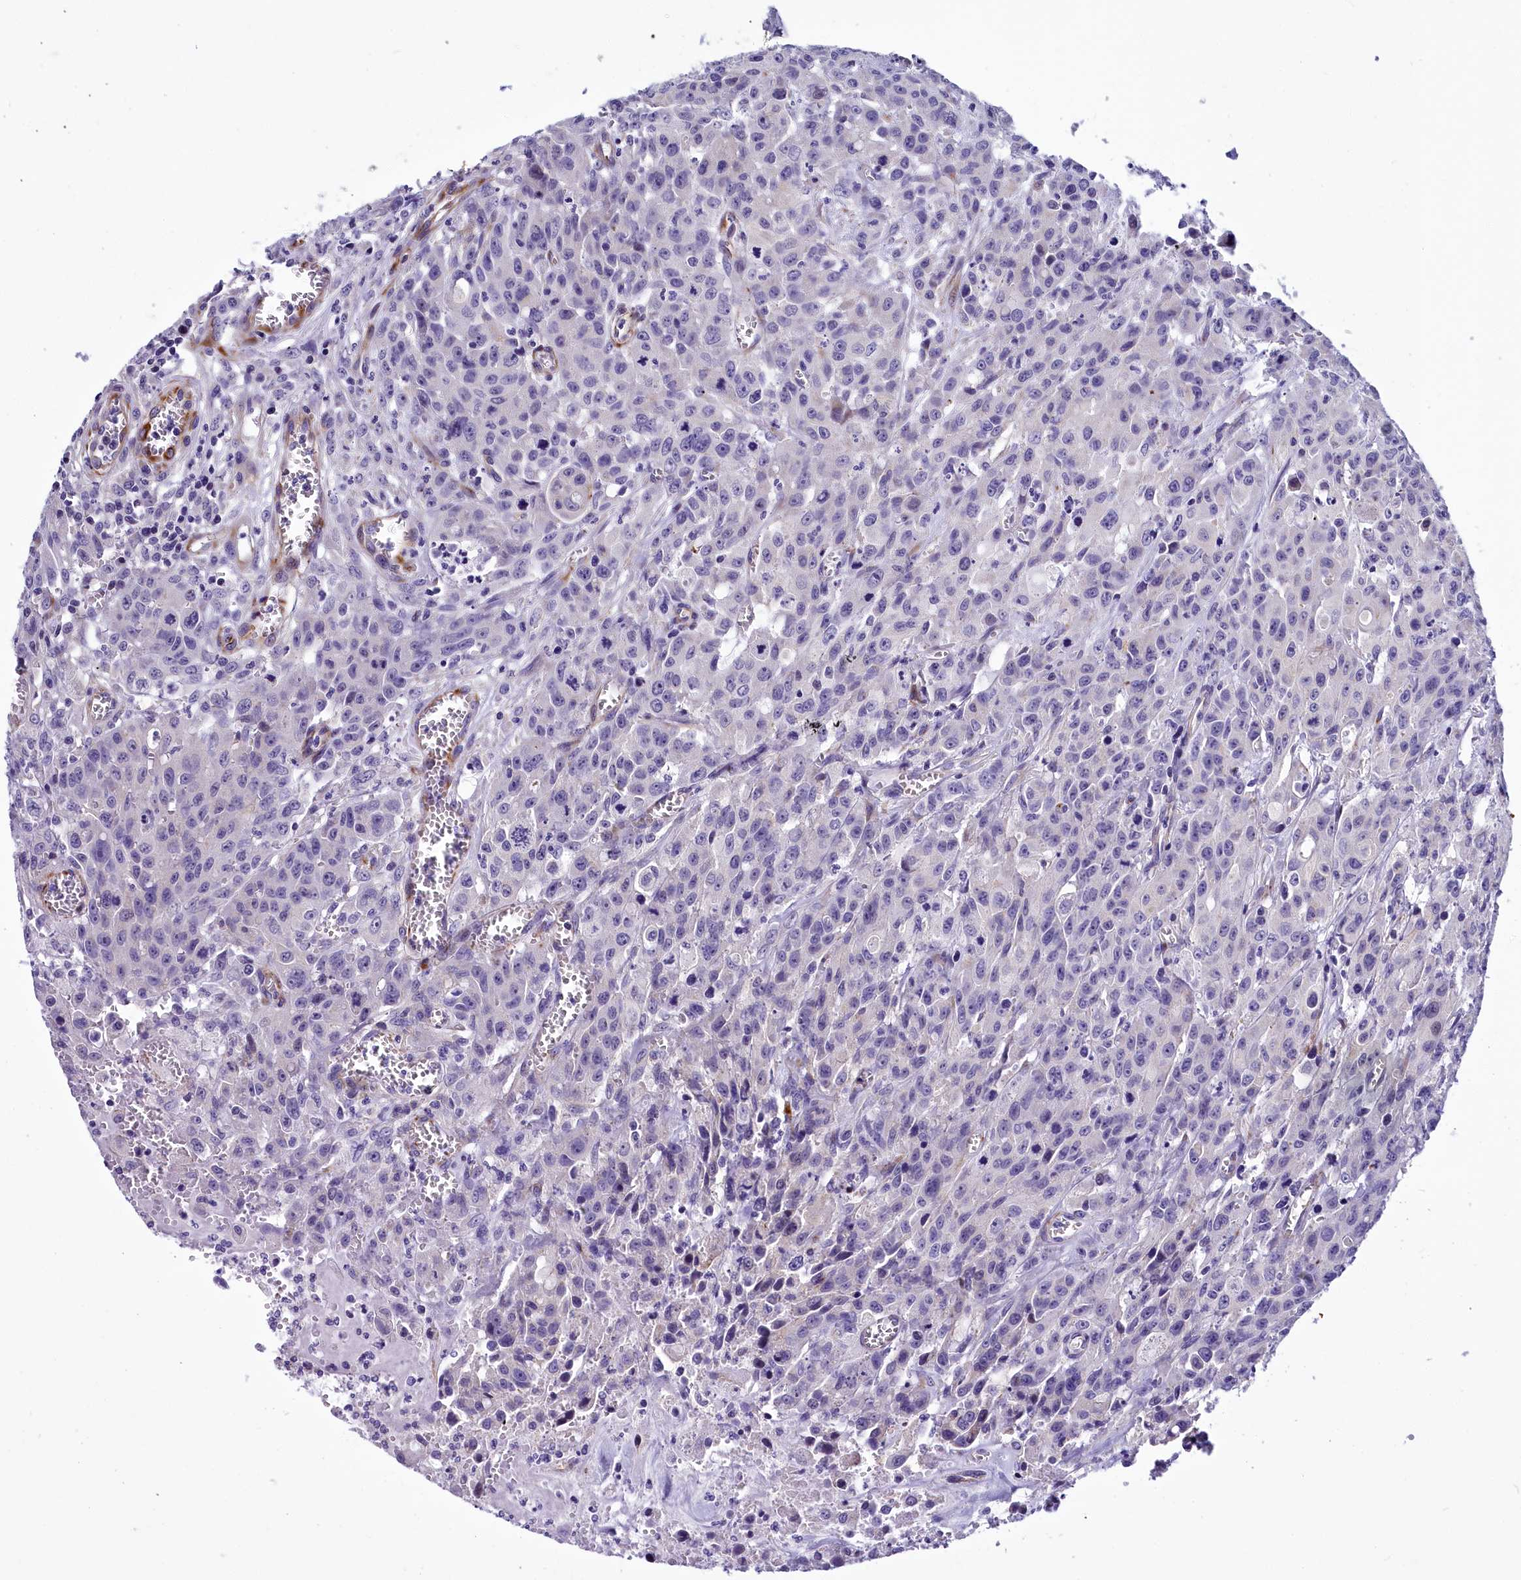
{"staining": {"intensity": "negative", "quantity": "none", "location": "none"}, "tissue": "colorectal cancer", "cell_type": "Tumor cells", "image_type": "cancer", "snomed": [{"axis": "morphology", "description": "Adenocarcinoma, NOS"}, {"axis": "topography", "description": "Colon"}], "caption": "Colorectal adenocarcinoma was stained to show a protein in brown. There is no significant staining in tumor cells.", "gene": "TIMM22", "patient": {"sex": "male", "age": 62}}